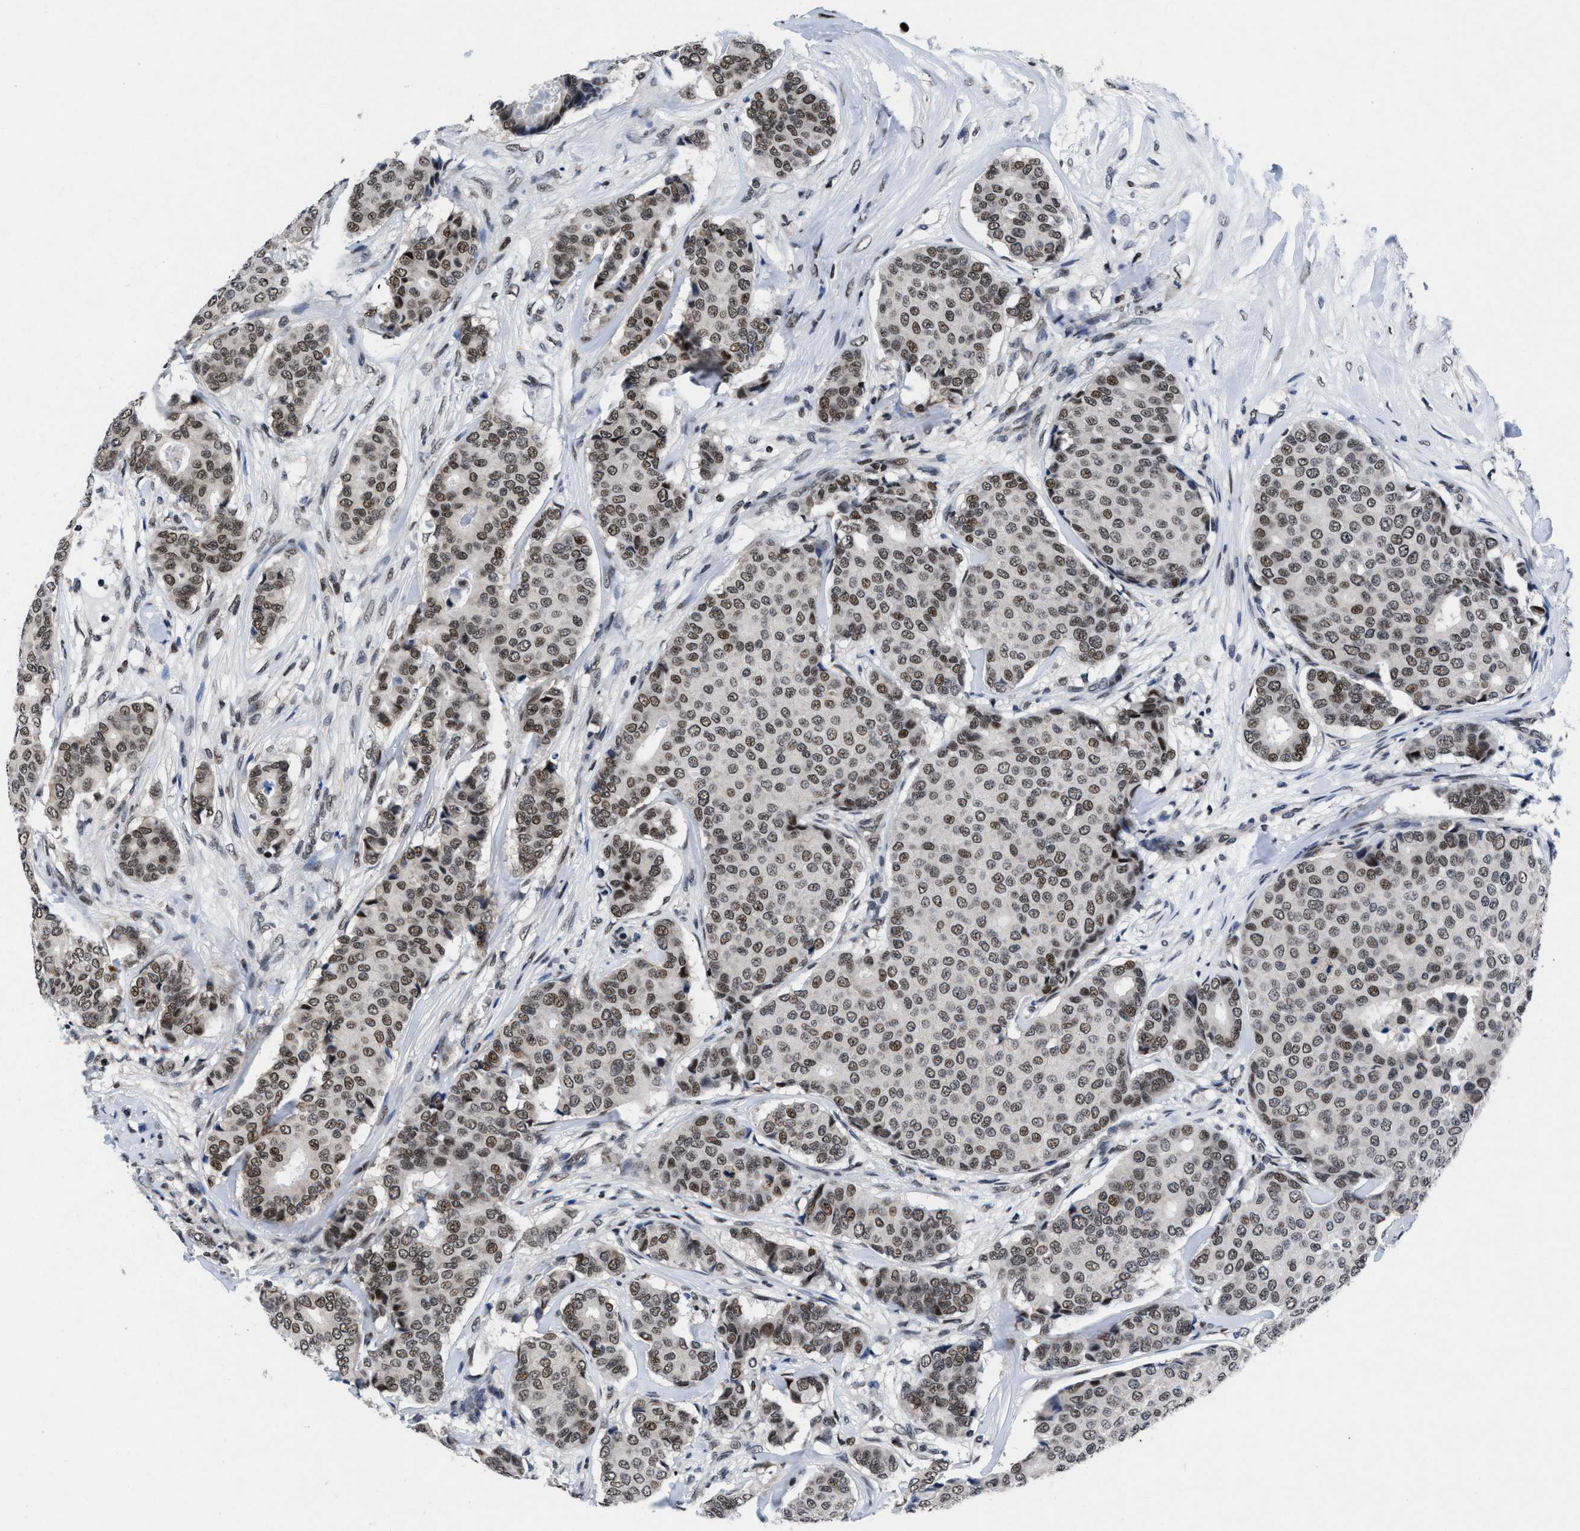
{"staining": {"intensity": "weak", "quantity": ">75%", "location": "nuclear"}, "tissue": "breast cancer", "cell_type": "Tumor cells", "image_type": "cancer", "snomed": [{"axis": "morphology", "description": "Duct carcinoma"}, {"axis": "topography", "description": "Breast"}], "caption": "Breast cancer (intraductal carcinoma) stained with a protein marker exhibits weak staining in tumor cells.", "gene": "WDR81", "patient": {"sex": "female", "age": 75}}